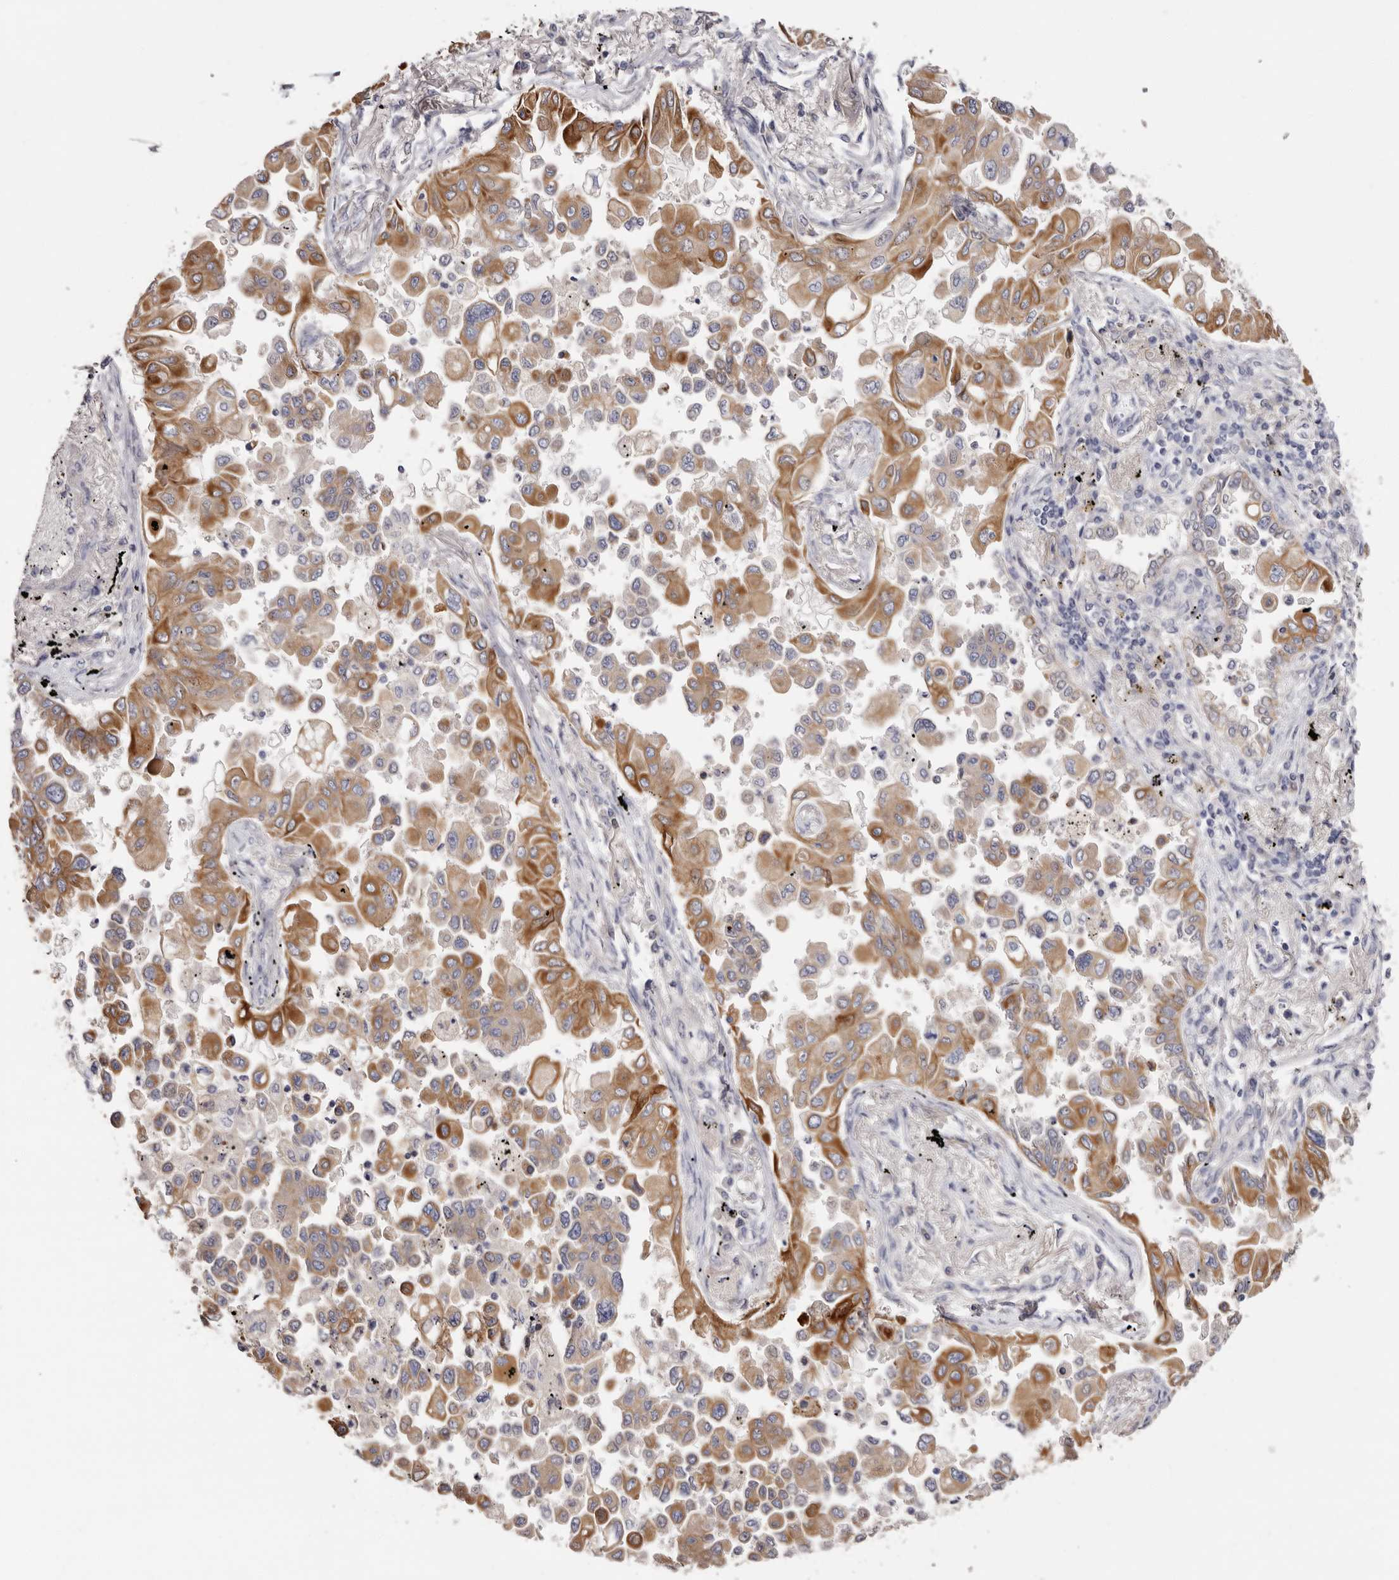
{"staining": {"intensity": "moderate", "quantity": ">75%", "location": "cytoplasmic/membranous"}, "tissue": "lung cancer", "cell_type": "Tumor cells", "image_type": "cancer", "snomed": [{"axis": "morphology", "description": "Adenocarcinoma, NOS"}, {"axis": "topography", "description": "Lung"}], "caption": "Lung cancer was stained to show a protein in brown. There is medium levels of moderate cytoplasmic/membranous staining in approximately >75% of tumor cells.", "gene": "STK16", "patient": {"sex": "female", "age": 67}}